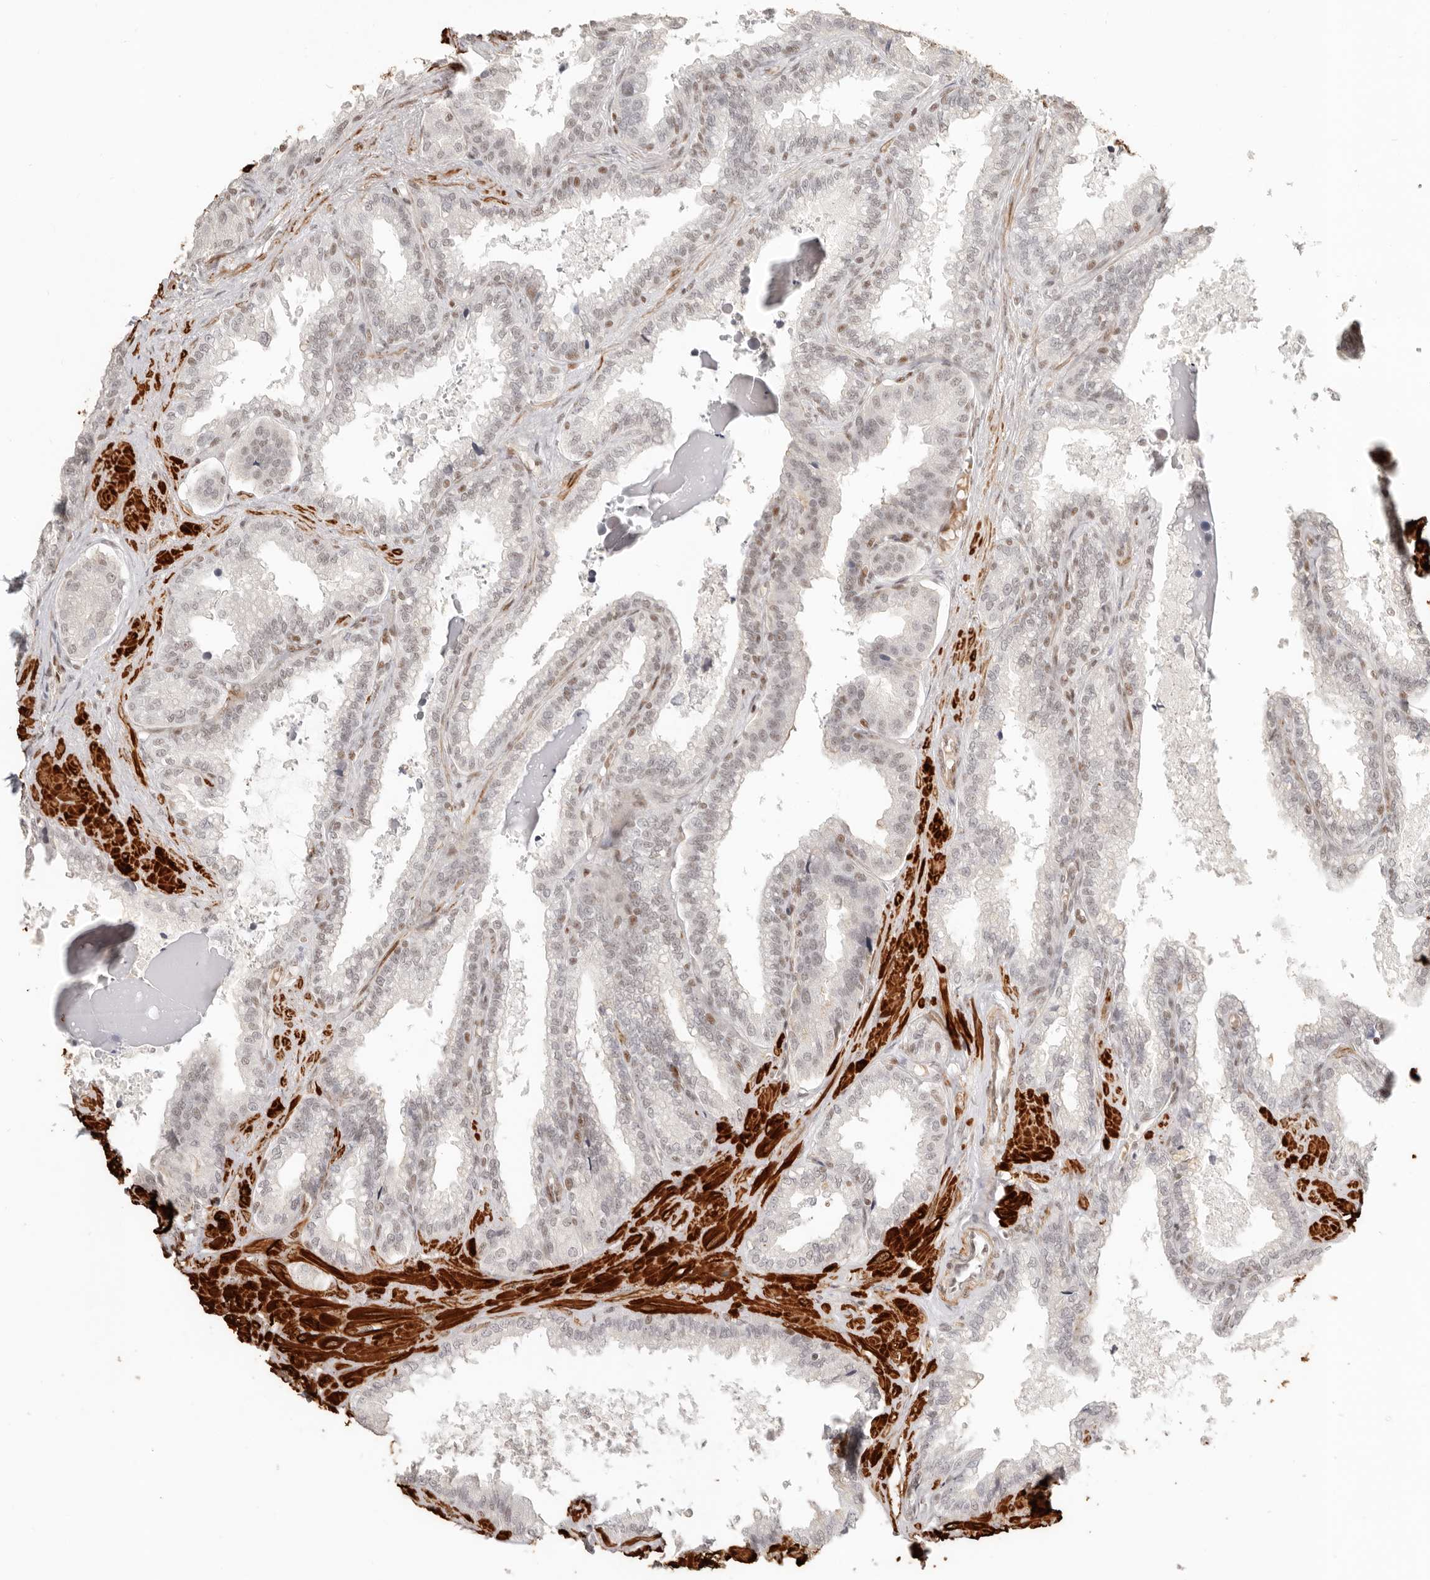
{"staining": {"intensity": "moderate", "quantity": "<25%", "location": "nuclear"}, "tissue": "seminal vesicle", "cell_type": "Glandular cells", "image_type": "normal", "snomed": [{"axis": "morphology", "description": "Normal tissue, NOS"}, {"axis": "topography", "description": "Seminal veicle"}], "caption": "High-power microscopy captured an IHC micrograph of normal seminal vesicle, revealing moderate nuclear staining in approximately <25% of glandular cells. (DAB IHC with brightfield microscopy, high magnification).", "gene": "GABPA", "patient": {"sex": "male", "age": 46}}